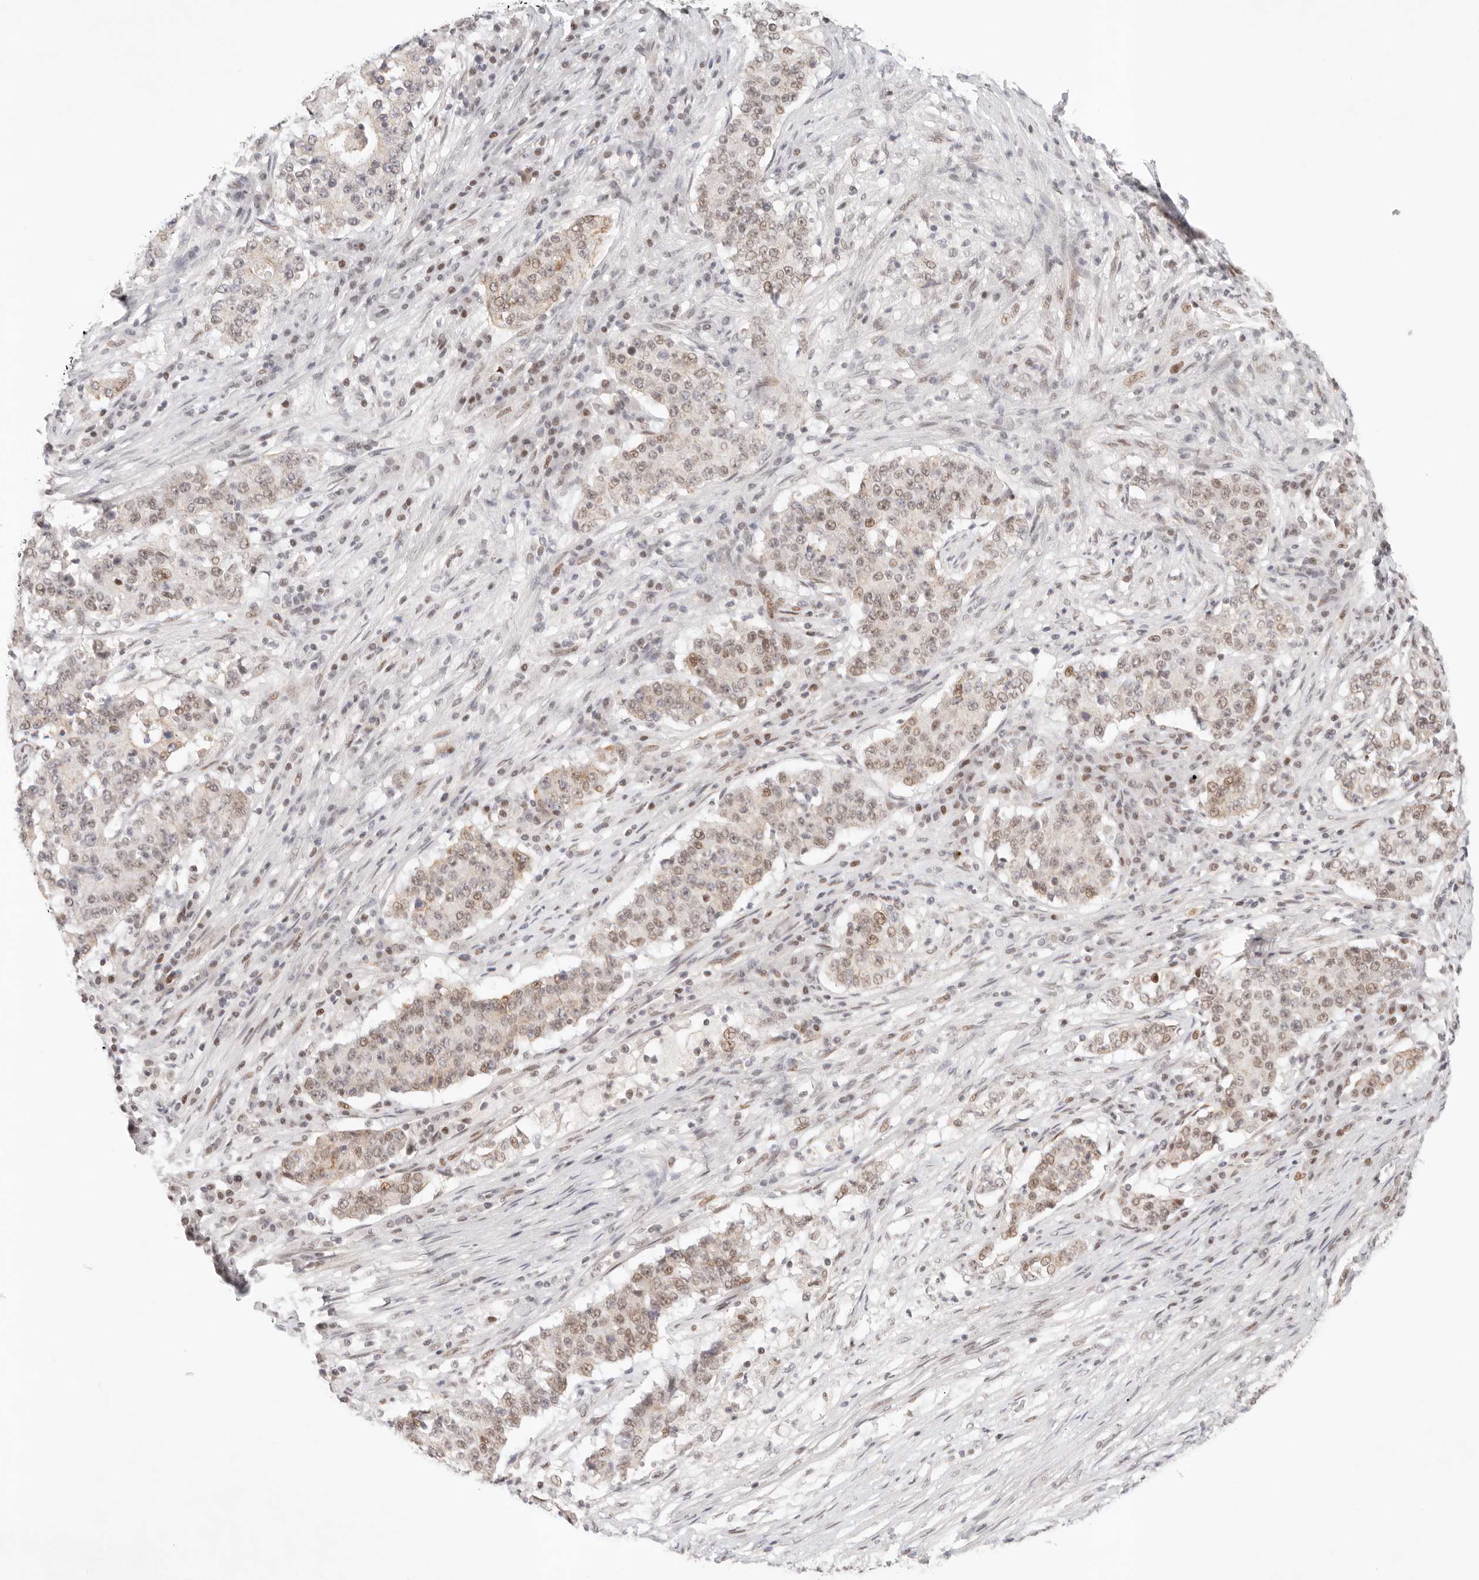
{"staining": {"intensity": "weak", "quantity": "25%-75%", "location": "nuclear"}, "tissue": "stomach cancer", "cell_type": "Tumor cells", "image_type": "cancer", "snomed": [{"axis": "morphology", "description": "Adenocarcinoma, NOS"}, {"axis": "topography", "description": "Stomach"}], "caption": "IHC of human adenocarcinoma (stomach) shows low levels of weak nuclear expression in approximately 25%-75% of tumor cells. (Brightfield microscopy of DAB IHC at high magnification).", "gene": "HOXC5", "patient": {"sex": "male", "age": 59}}